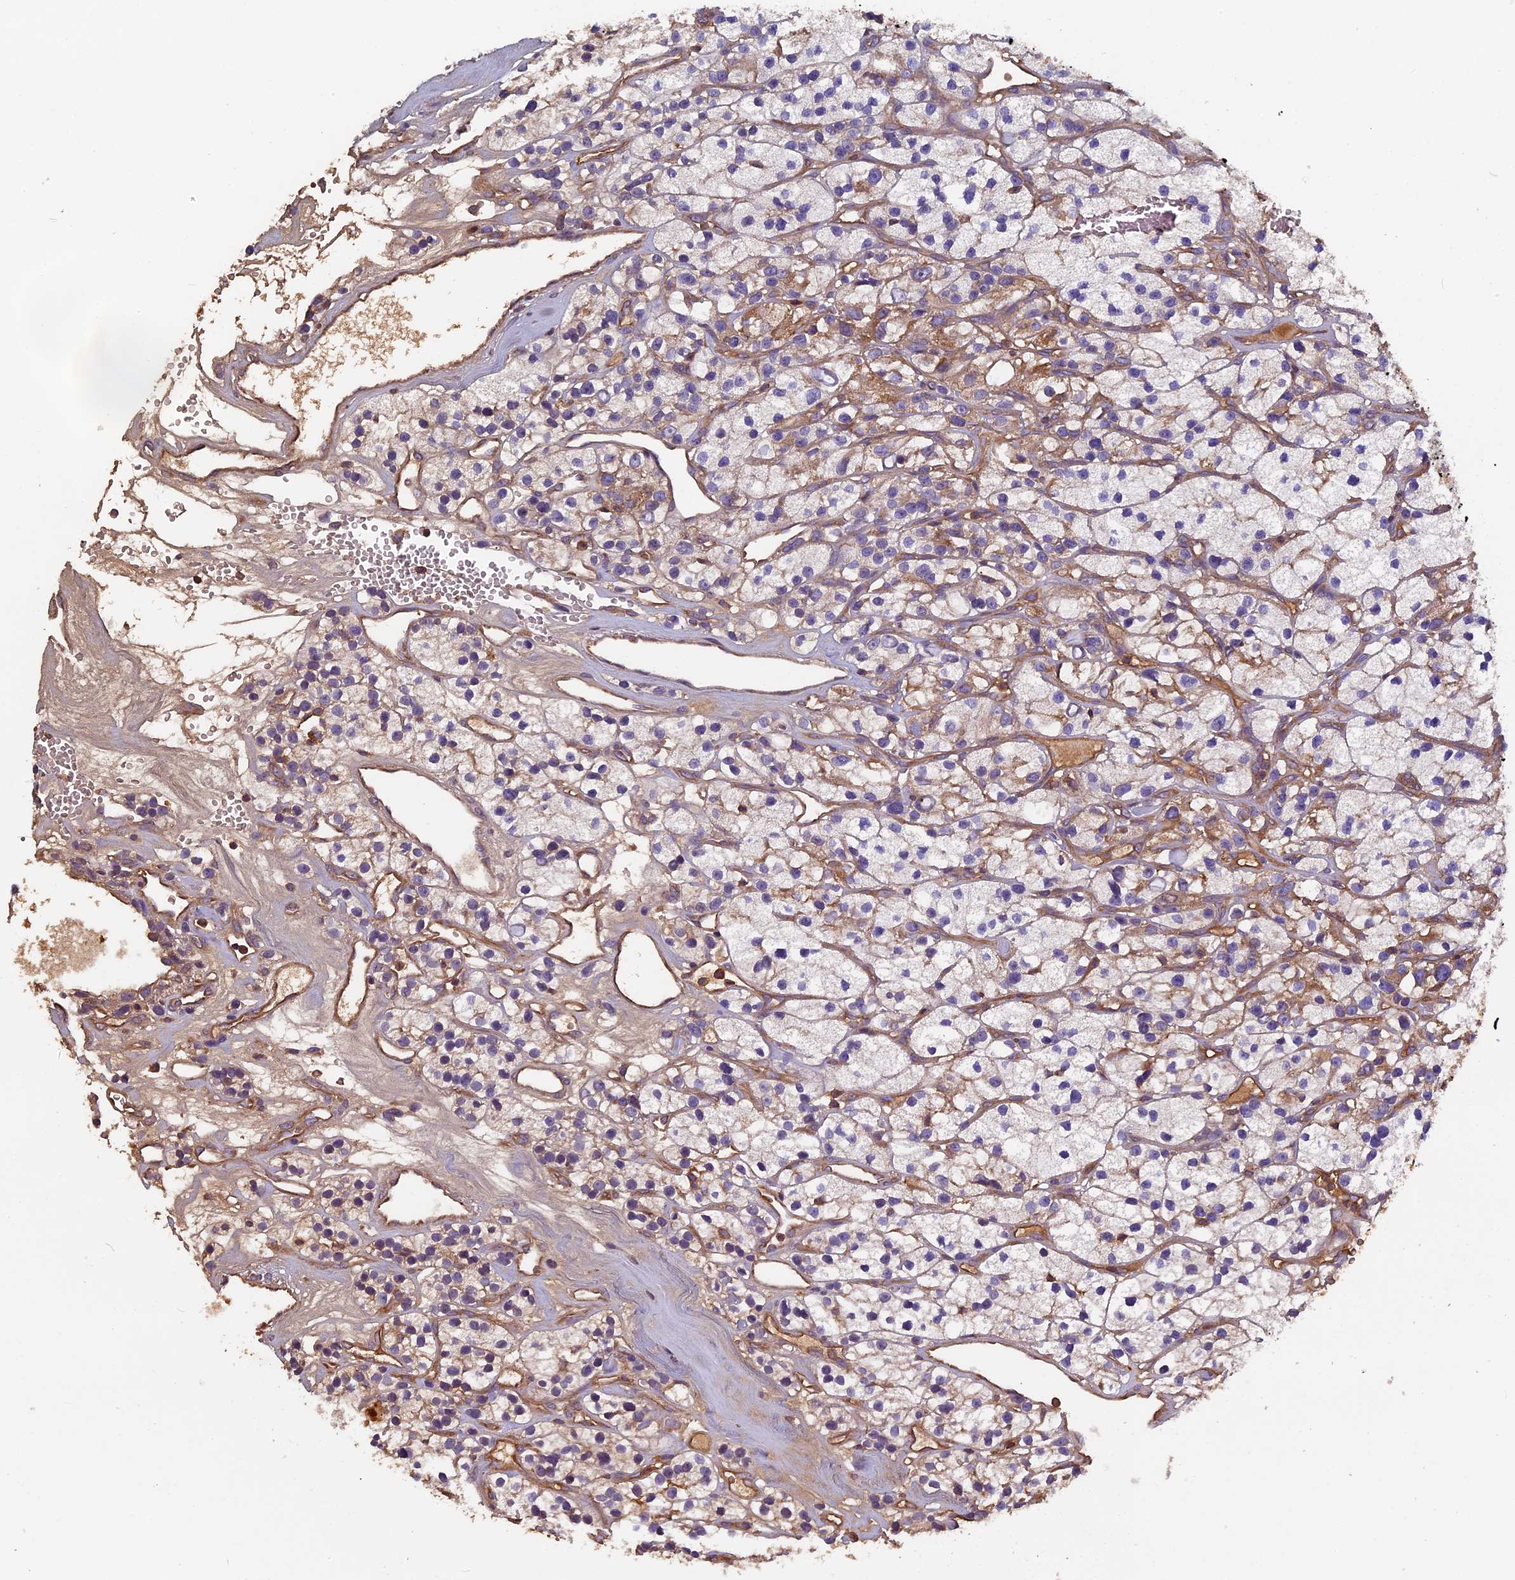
{"staining": {"intensity": "moderate", "quantity": "25%-75%", "location": "cytoplasmic/membranous"}, "tissue": "renal cancer", "cell_type": "Tumor cells", "image_type": "cancer", "snomed": [{"axis": "morphology", "description": "Adenocarcinoma, NOS"}, {"axis": "topography", "description": "Kidney"}], "caption": "Immunohistochemistry (DAB (3,3'-diaminobenzidine)) staining of renal adenocarcinoma exhibits moderate cytoplasmic/membranous protein positivity in approximately 25%-75% of tumor cells.", "gene": "CCDC153", "patient": {"sex": "female", "age": 57}}